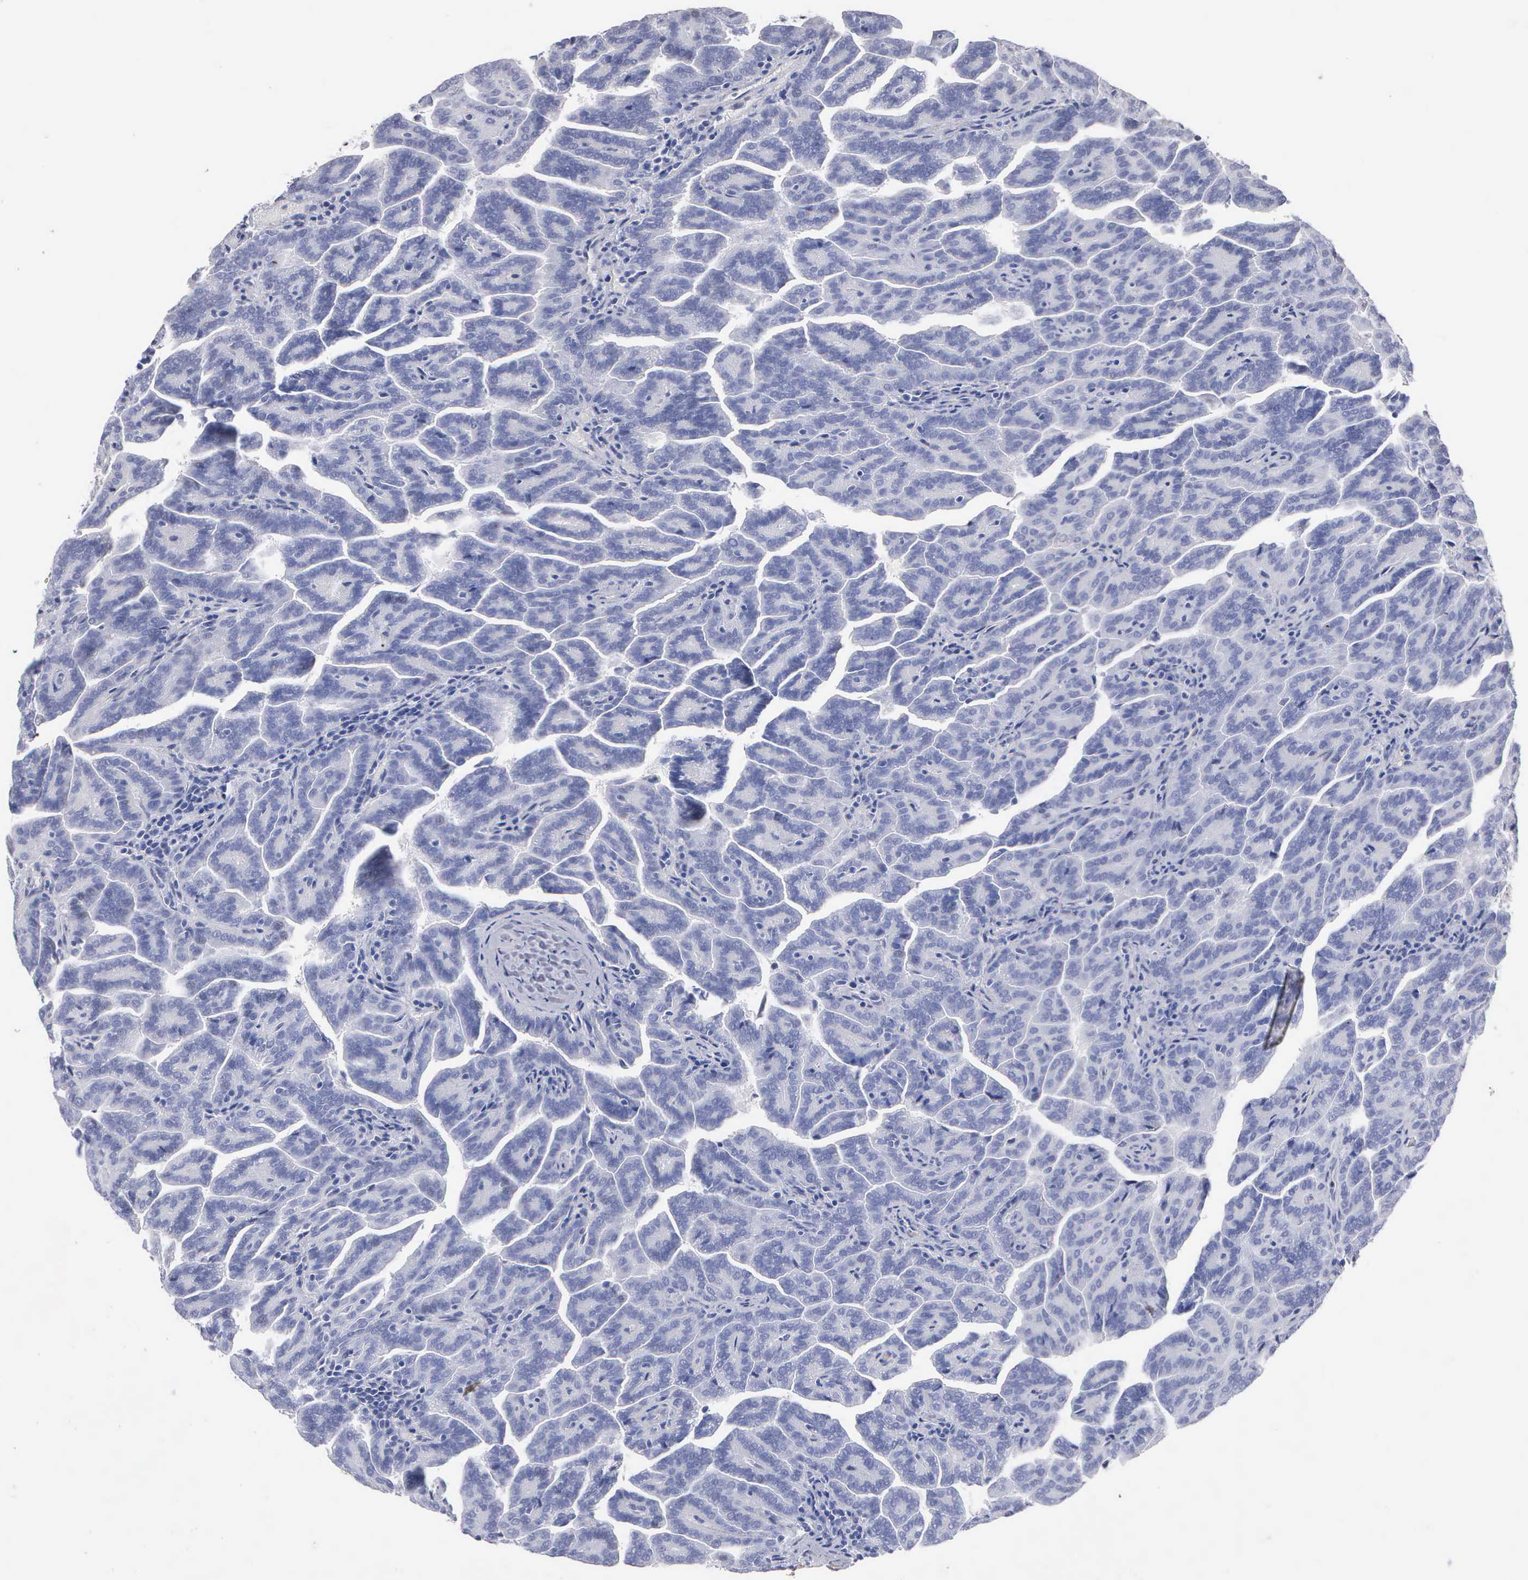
{"staining": {"intensity": "negative", "quantity": "none", "location": "none"}, "tissue": "renal cancer", "cell_type": "Tumor cells", "image_type": "cancer", "snomed": [{"axis": "morphology", "description": "Adenocarcinoma, NOS"}, {"axis": "topography", "description": "Kidney"}], "caption": "The histopathology image shows no significant expression in tumor cells of renal cancer (adenocarcinoma).", "gene": "ELFN2", "patient": {"sex": "male", "age": 61}}